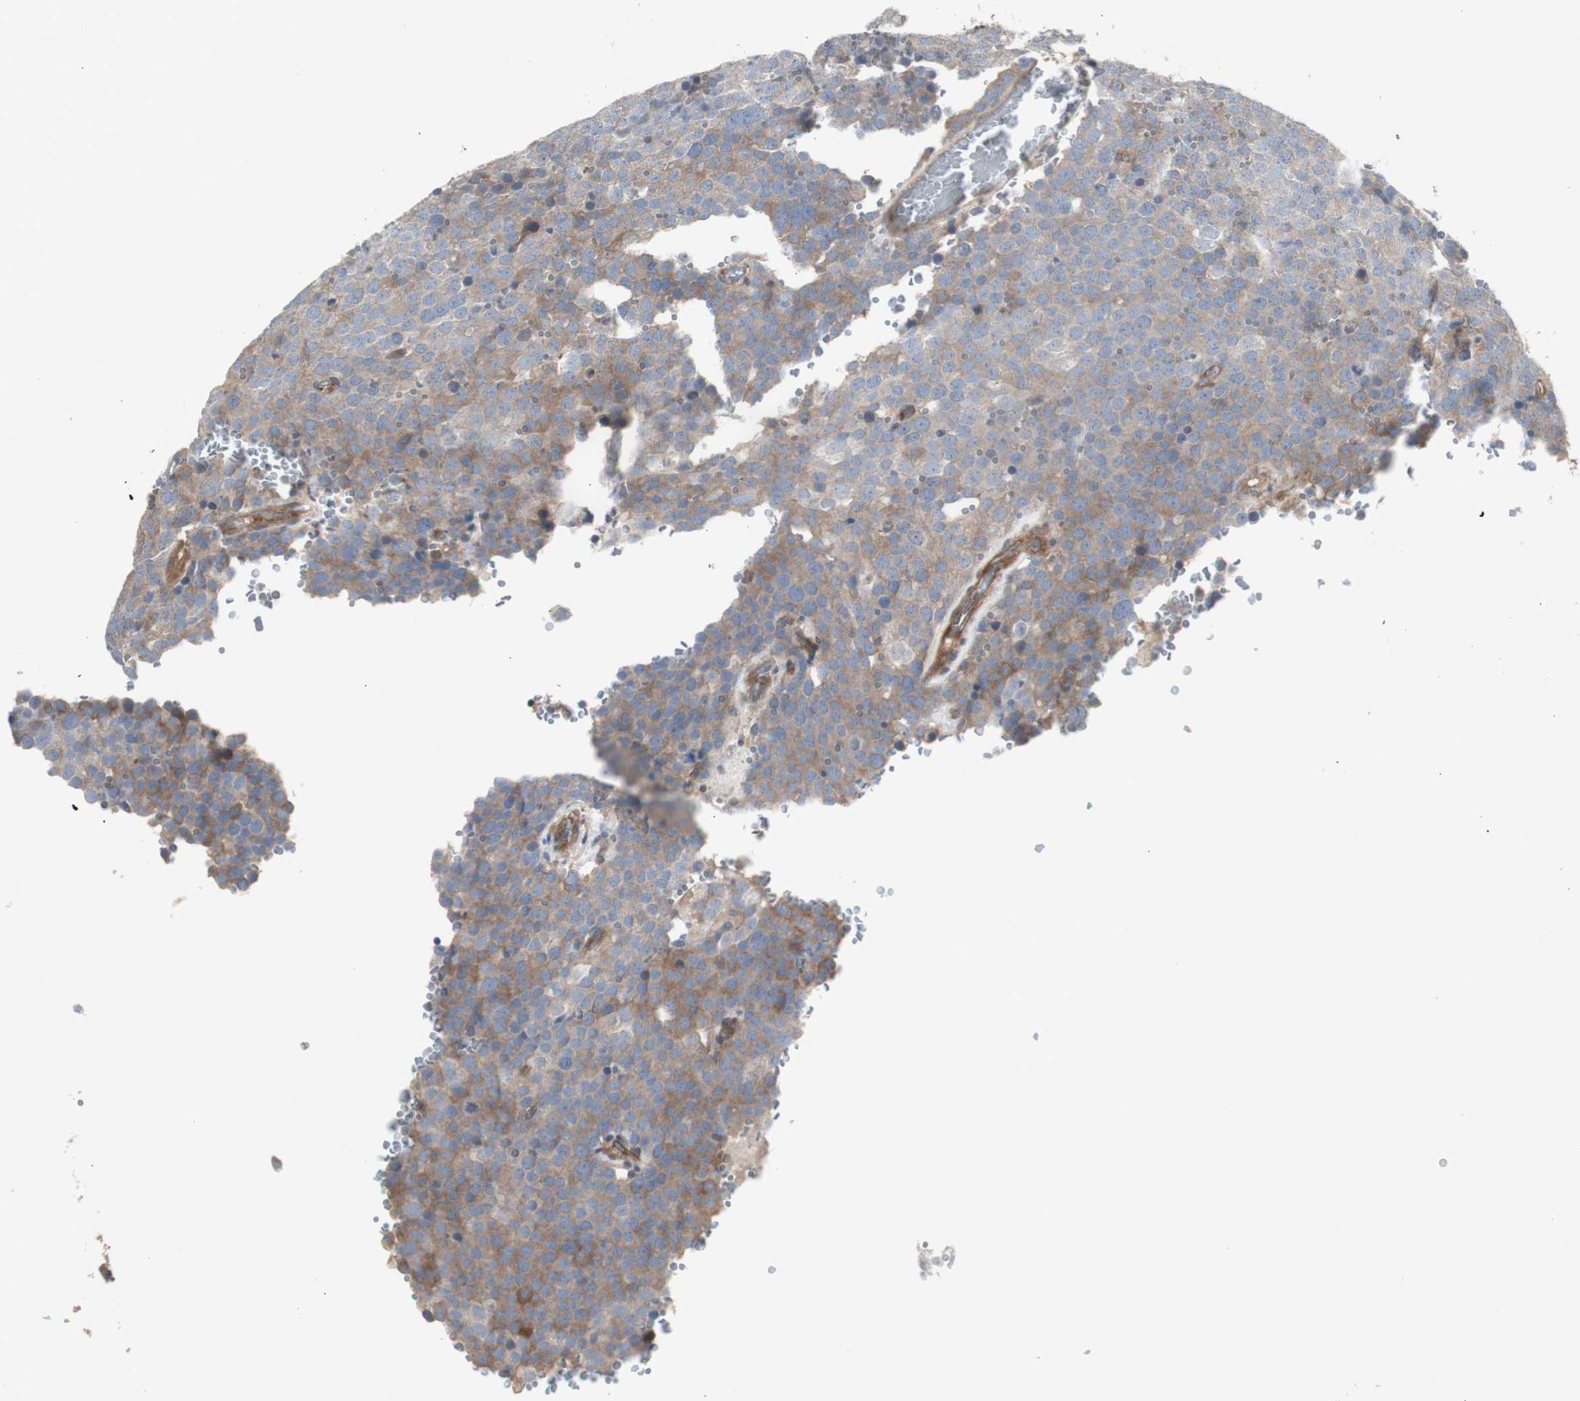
{"staining": {"intensity": "negative", "quantity": "none", "location": "none"}, "tissue": "testis cancer", "cell_type": "Tumor cells", "image_type": "cancer", "snomed": [{"axis": "morphology", "description": "Seminoma, NOS"}, {"axis": "topography", "description": "Testis"}], "caption": "An image of human testis cancer (seminoma) is negative for staining in tumor cells.", "gene": "CHURC1-FNTB", "patient": {"sex": "male", "age": 71}}